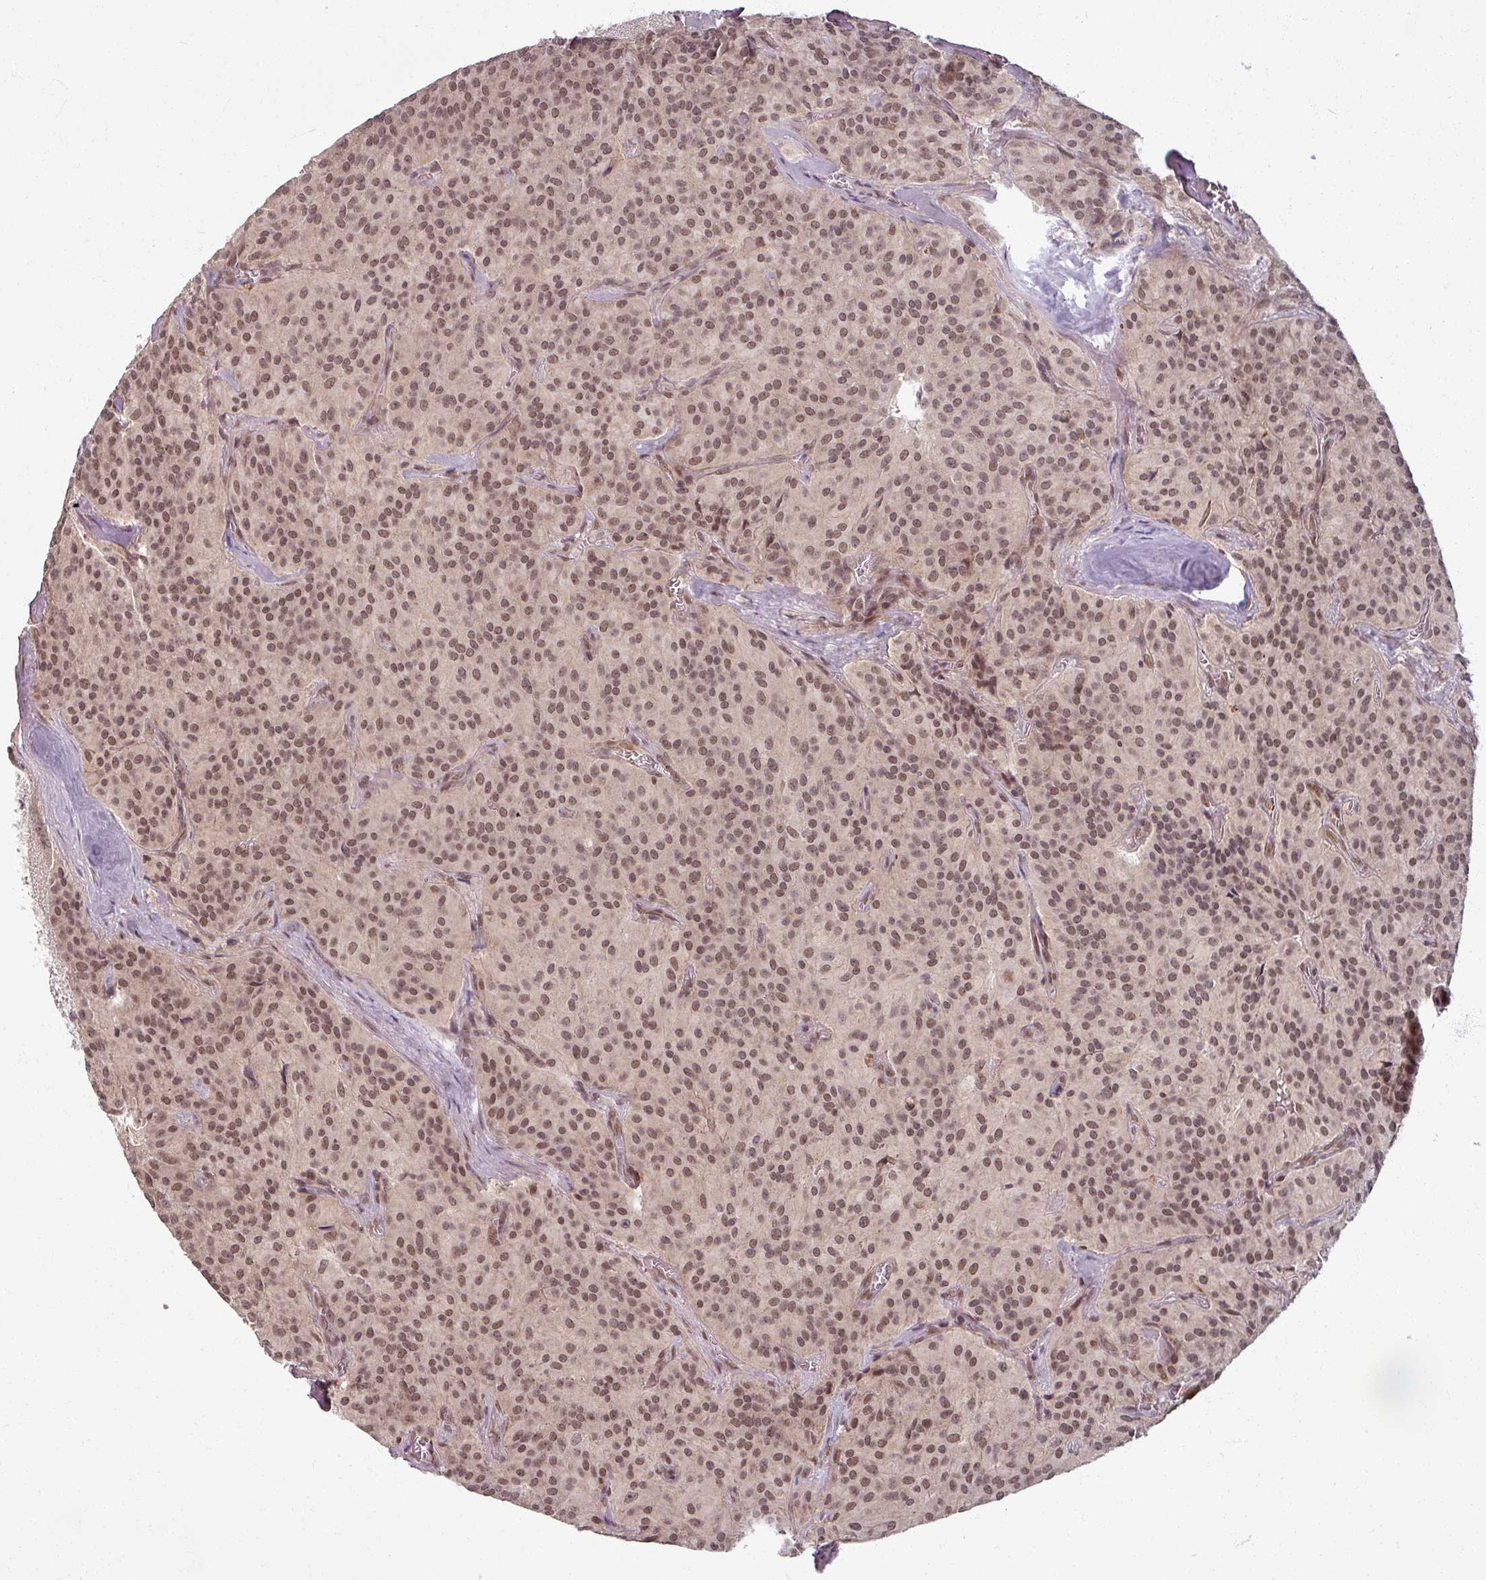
{"staining": {"intensity": "moderate", "quantity": ">75%", "location": "nuclear"}, "tissue": "glioma", "cell_type": "Tumor cells", "image_type": "cancer", "snomed": [{"axis": "morphology", "description": "Glioma, malignant, Low grade"}, {"axis": "topography", "description": "Brain"}], "caption": "Low-grade glioma (malignant) tissue displays moderate nuclear positivity in approximately >75% of tumor cells, visualized by immunohistochemistry.", "gene": "POLR2G", "patient": {"sex": "male", "age": 42}}